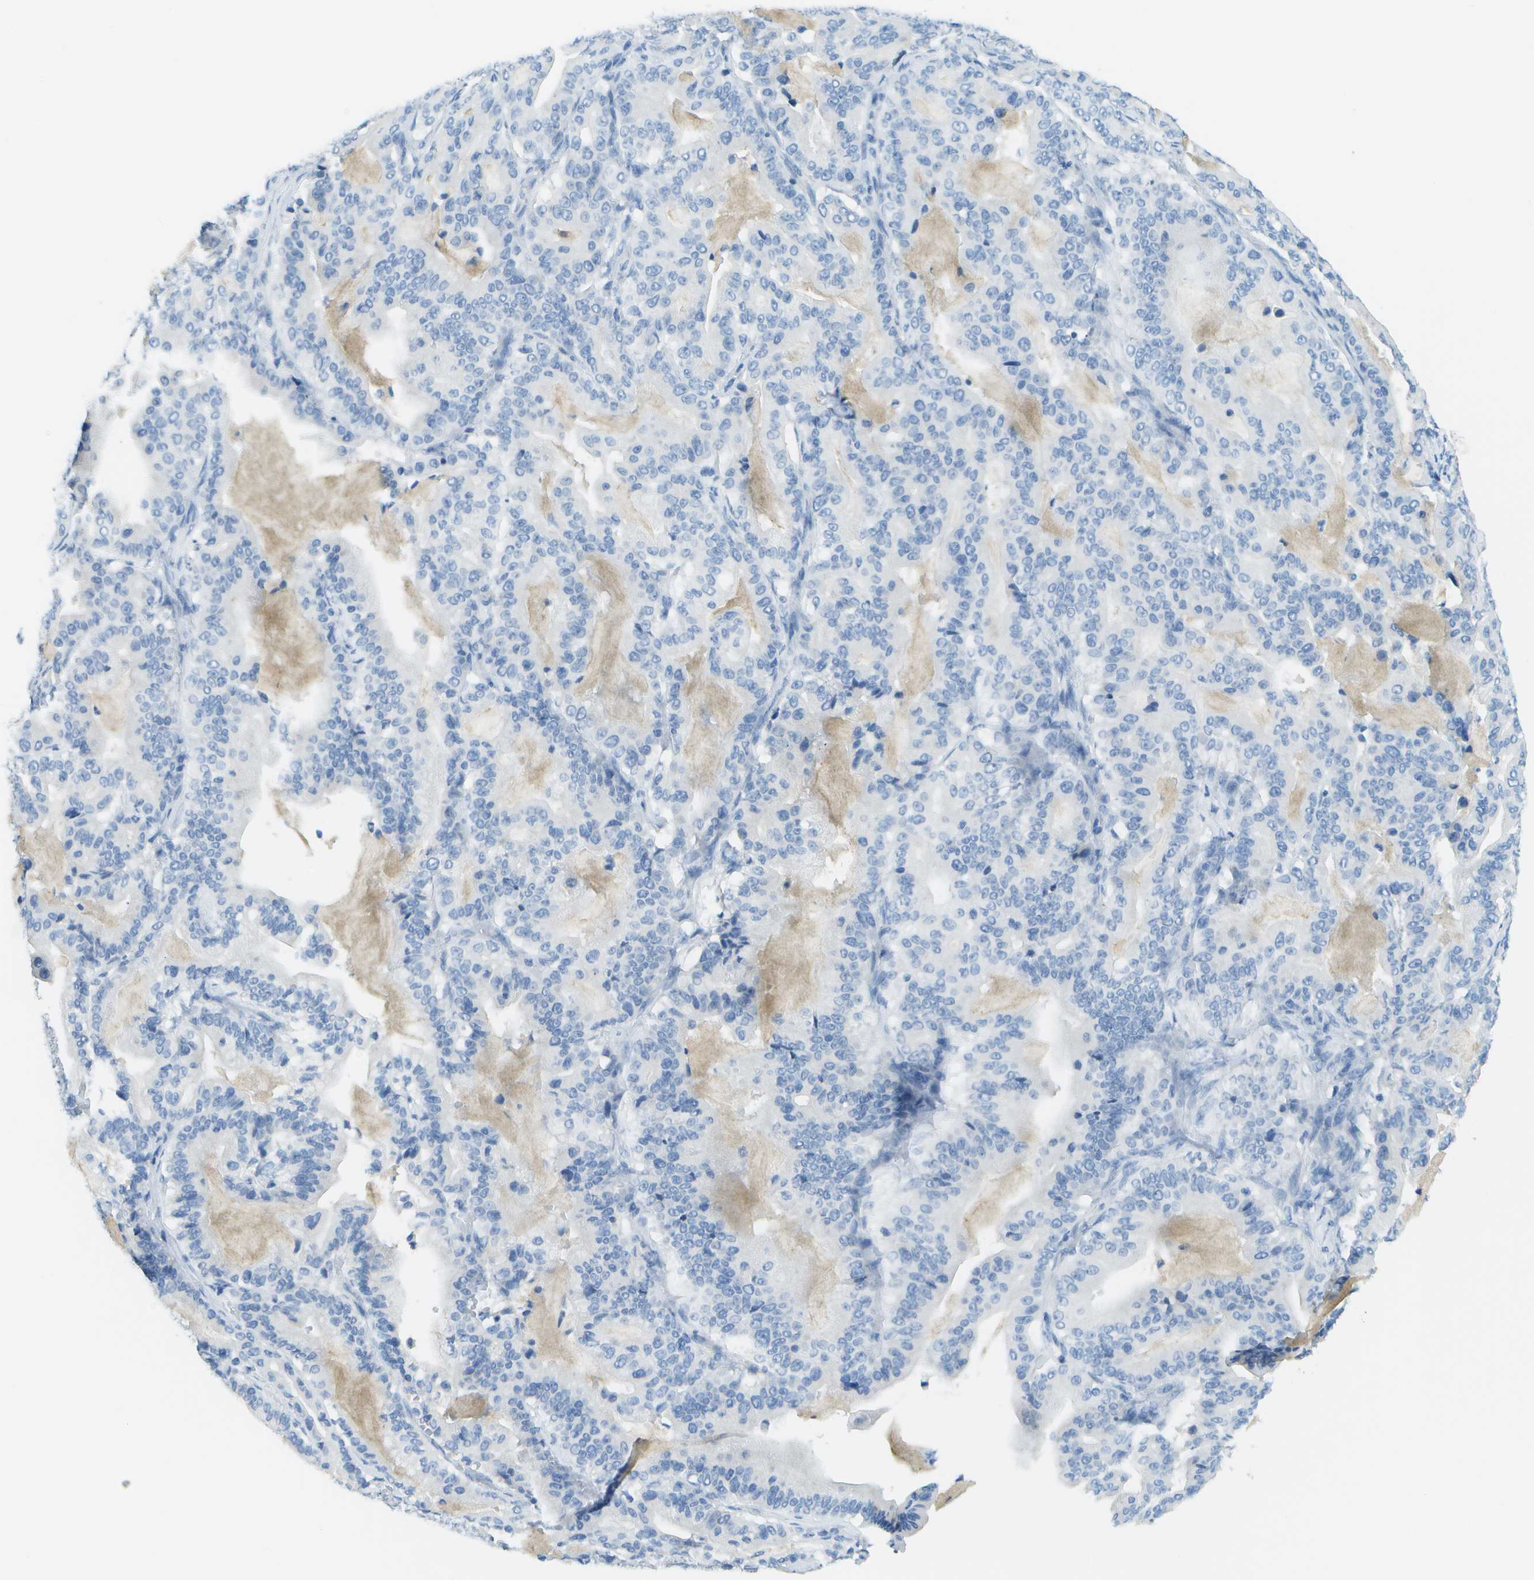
{"staining": {"intensity": "negative", "quantity": "none", "location": "none"}, "tissue": "pancreatic cancer", "cell_type": "Tumor cells", "image_type": "cancer", "snomed": [{"axis": "morphology", "description": "Adenocarcinoma, NOS"}, {"axis": "topography", "description": "Pancreas"}], "caption": "Tumor cells are negative for brown protein staining in pancreatic cancer (adenocarcinoma).", "gene": "C1S", "patient": {"sex": "male", "age": 63}}